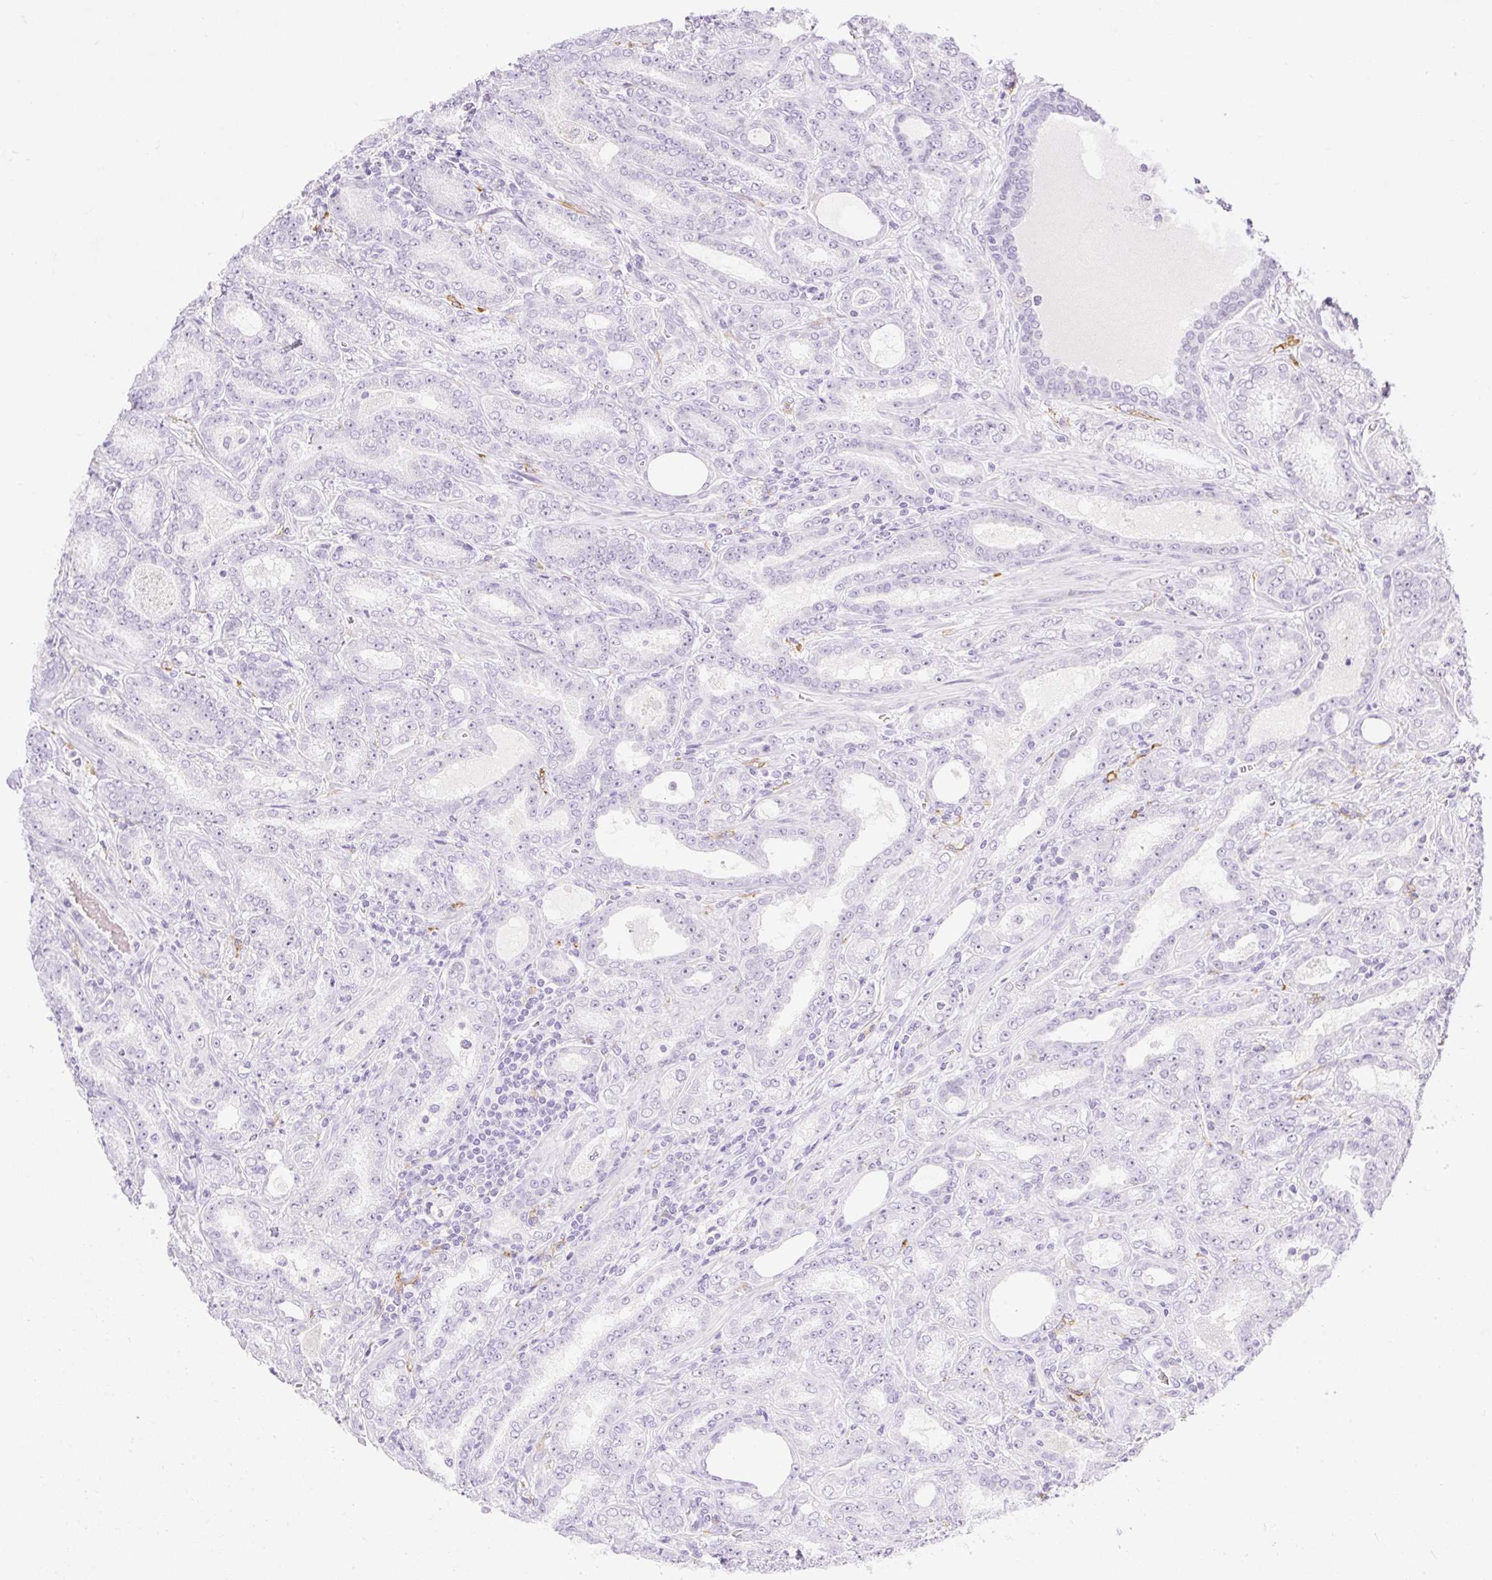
{"staining": {"intensity": "negative", "quantity": "none", "location": "none"}, "tissue": "prostate cancer", "cell_type": "Tumor cells", "image_type": "cancer", "snomed": [{"axis": "morphology", "description": "Adenocarcinoma, High grade"}, {"axis": "topography", "description": "Prostate"}], "caption": "A photomicrograph of human prostate cancer is negative for staining in tumor cells. The staining is performed using DAB brown chromogen with nuclei counter-stained in using hematoxylin.", "gene": "SIGLEC1", "patient": {"sex": "male", "age": 72}}